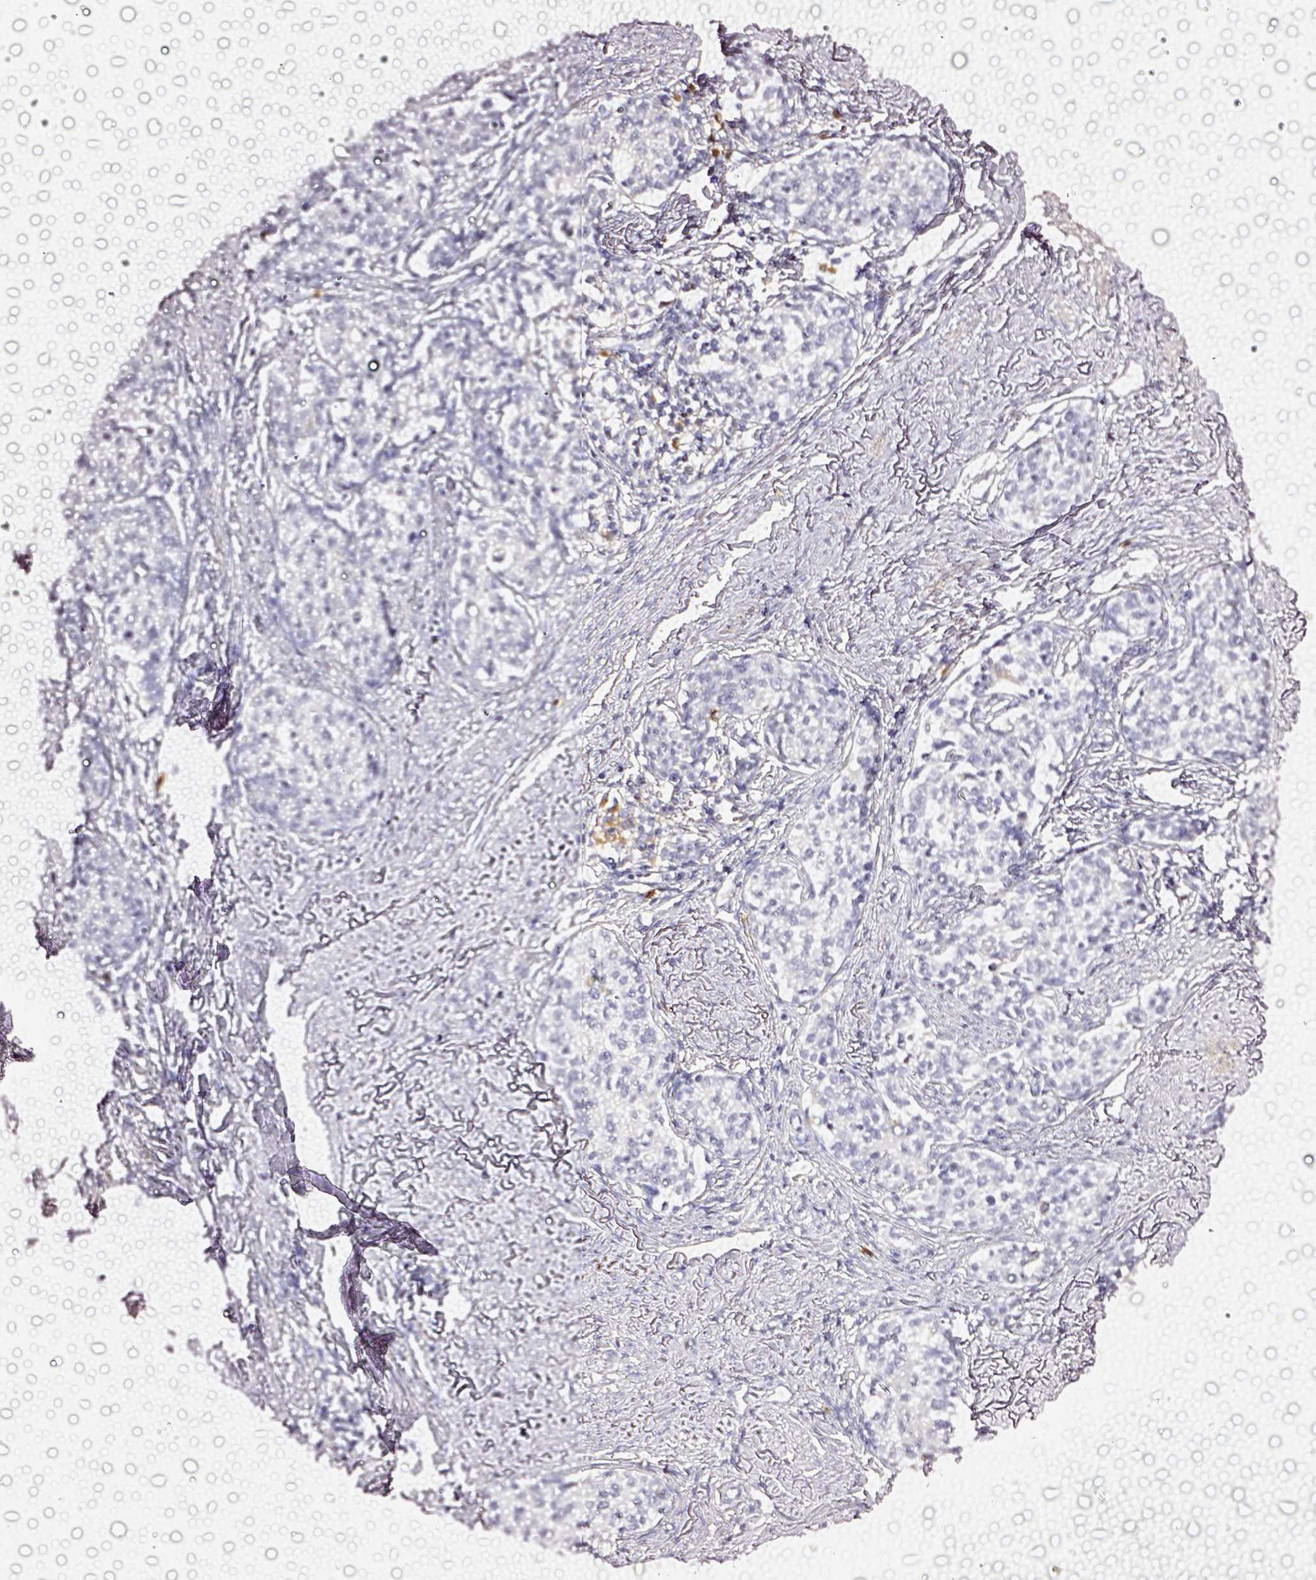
{"staining": {"intensity": "negative", "quantity": "none", "location": "none"}, "tissue": "cervical cancer", "cell_type": "Tumor cells", "image_type": "cancer", "snomed": [{"axis": "morphology", "description": "Squamous cell carcinoma, NOS"}, {"axis": "morphology", "description": "Adenocarcinoma, NOS"}, {"axis": "topography", "description": "Cervix"}], "caption": "An image of human cervical cancer (squamous cell carcinoma) is negative for staining in tumor cells.", "gene": "CYB561A3", "patient": {"sex": "female", "age": 52}}